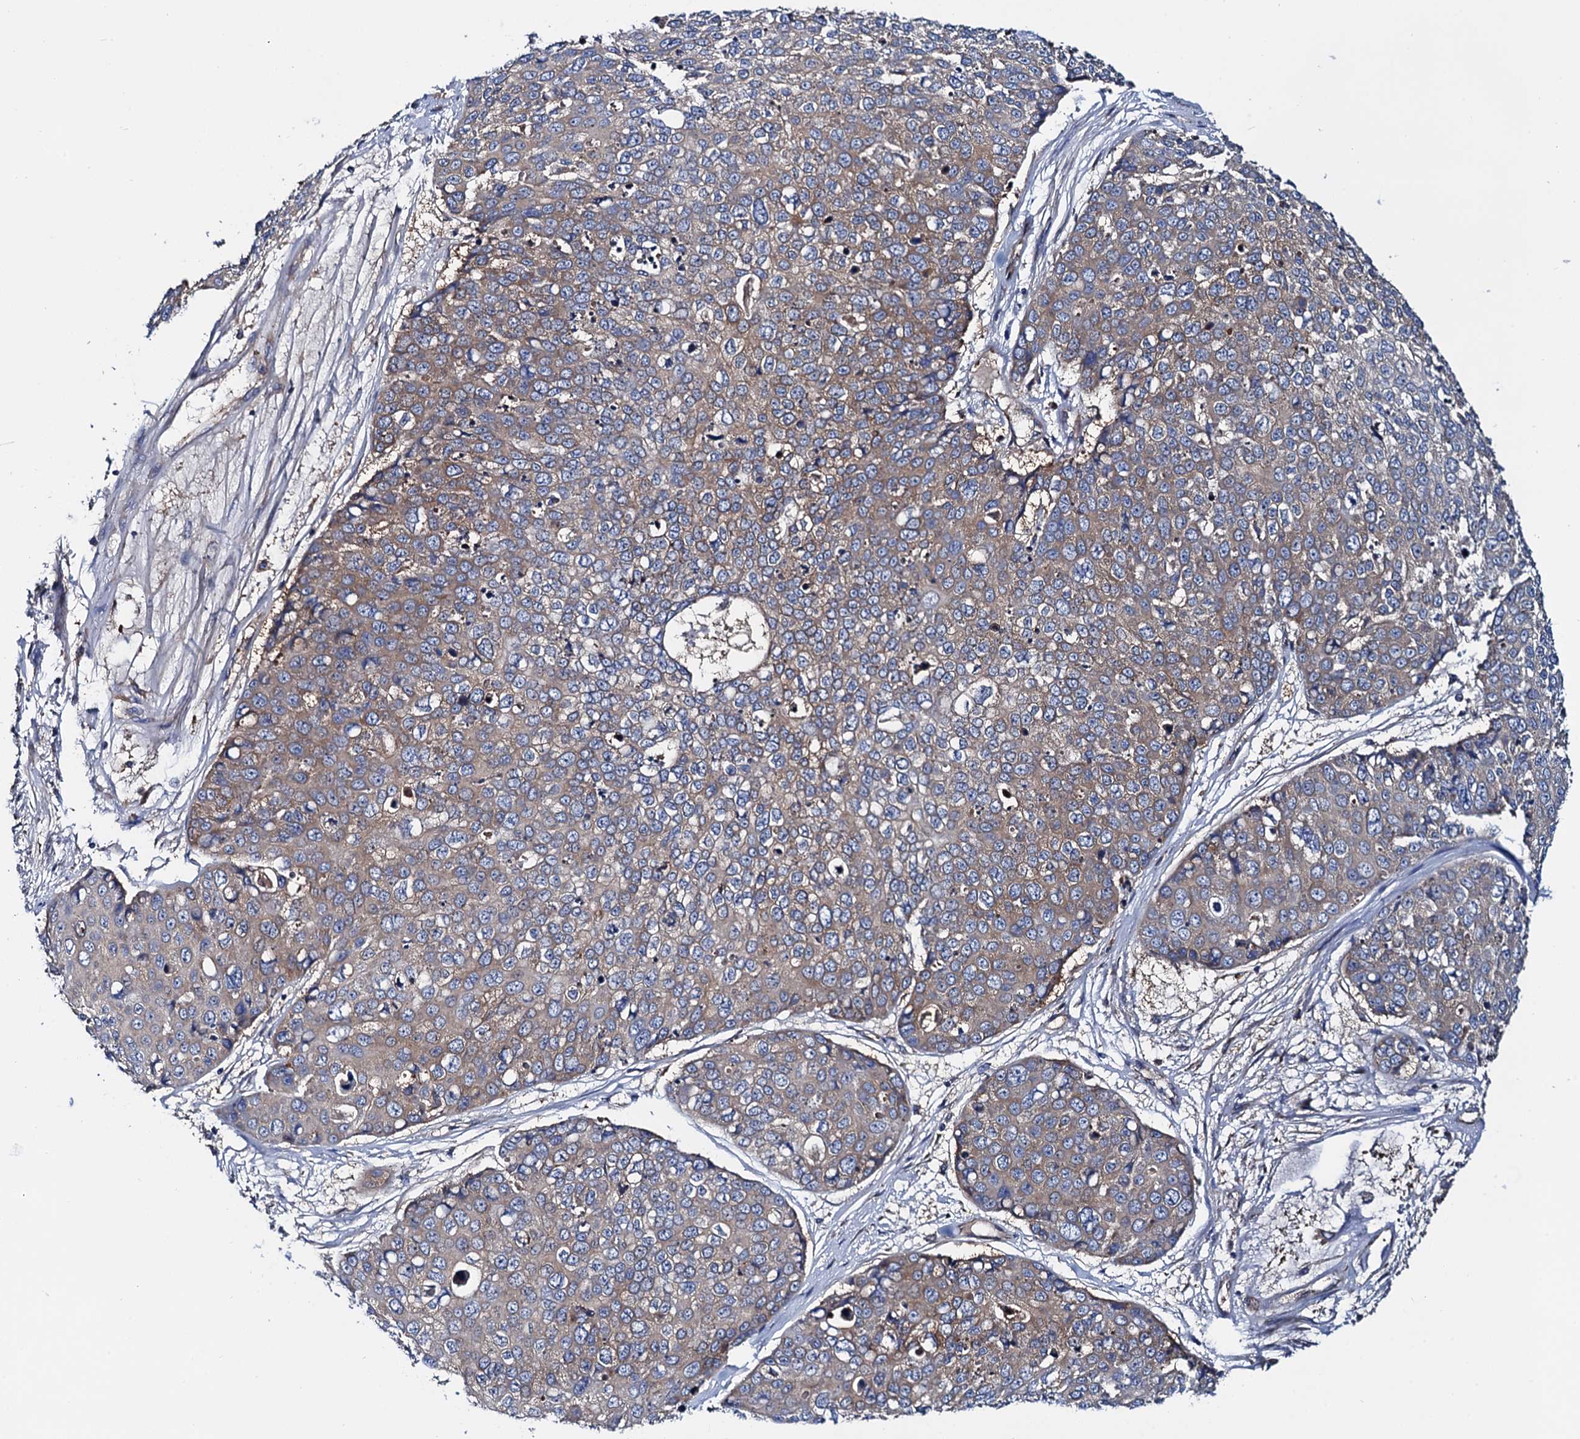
{"staining": {"intensity": "weak", "quantity": "25%-75%", "location": "cytoplasmic/membranous"}, "tissue": "skin cancer", "cell_type": "Tumor cells", "image_type": "cancer", "snomed": [{"axis": "morphology", "description": "Squamous cell carcinoma, NOS"}, {"axis": "topography", "description": "Skin"}], "caption": "Brown immunohistochemical staining in human skin cancer reveals weak cytoplasmic/membranous expression in approximately 25%-75% of tumor cells.", "gene": "MRPL48", "patient": {"sex": "female", "age": 44}}